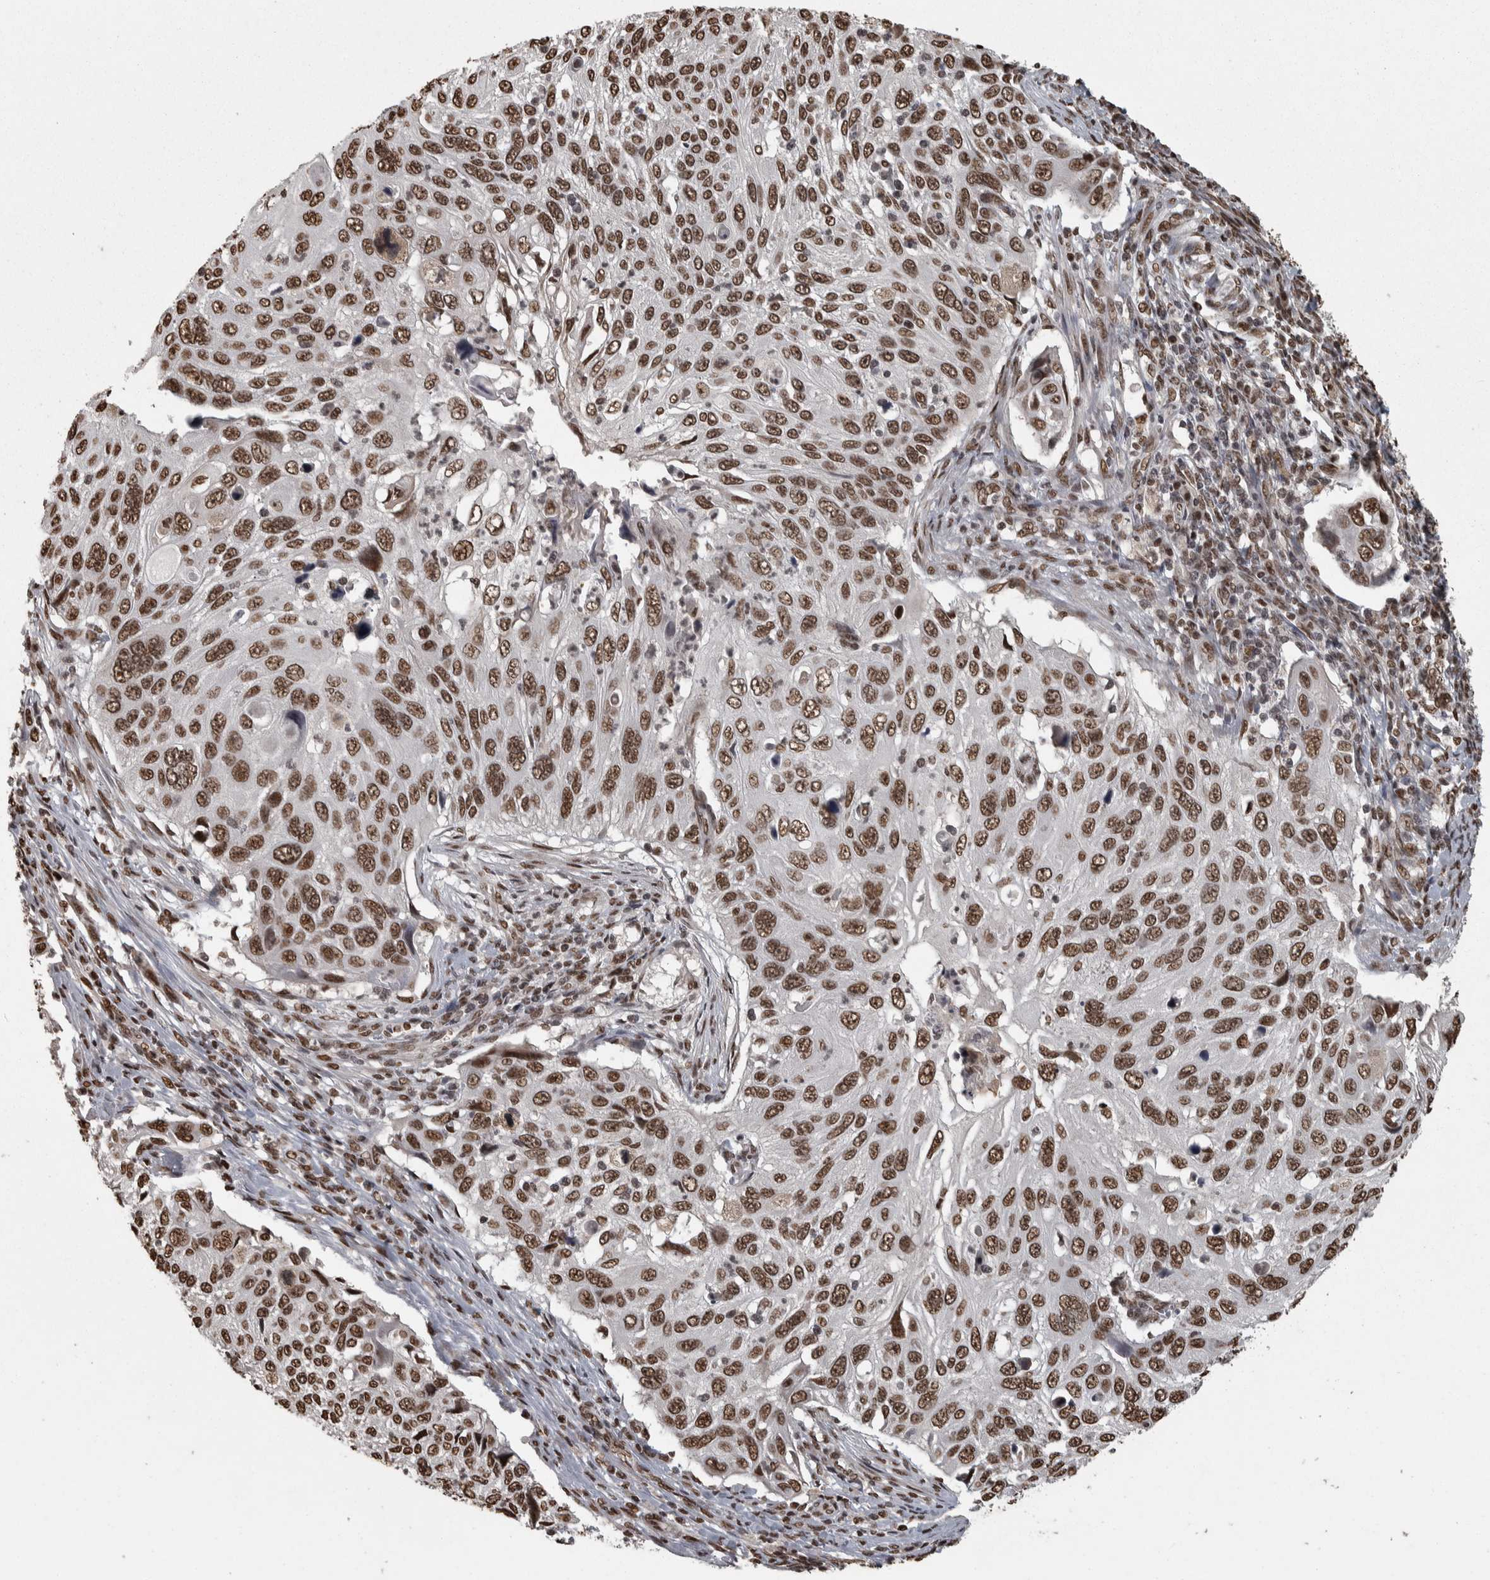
{"staining": {"intensity": "strong", "quantity": ">75%", "location": "nuclear"}, "tissue": "cervical cancer", "cell_type": "Tumor cells", "image_type": "cancer", "snomed": [{"axis": "morphology", "description": "Squamous cell carcinoma, NOS"}, {"axis": "topography", "description": "Cervix"}], "caption": "Immunohistochemical staining of cervical cancer (squamous cell carcinoma) exhibits high levels of strong nuclear staining in approximately >75% of tumor cells. (DAB (3,3'-diaminobenzidine) IHC with brightfield microscopy, high magnification).", "gene": "ZFHX4", "patient": {"sex": "female", "age": 70}}